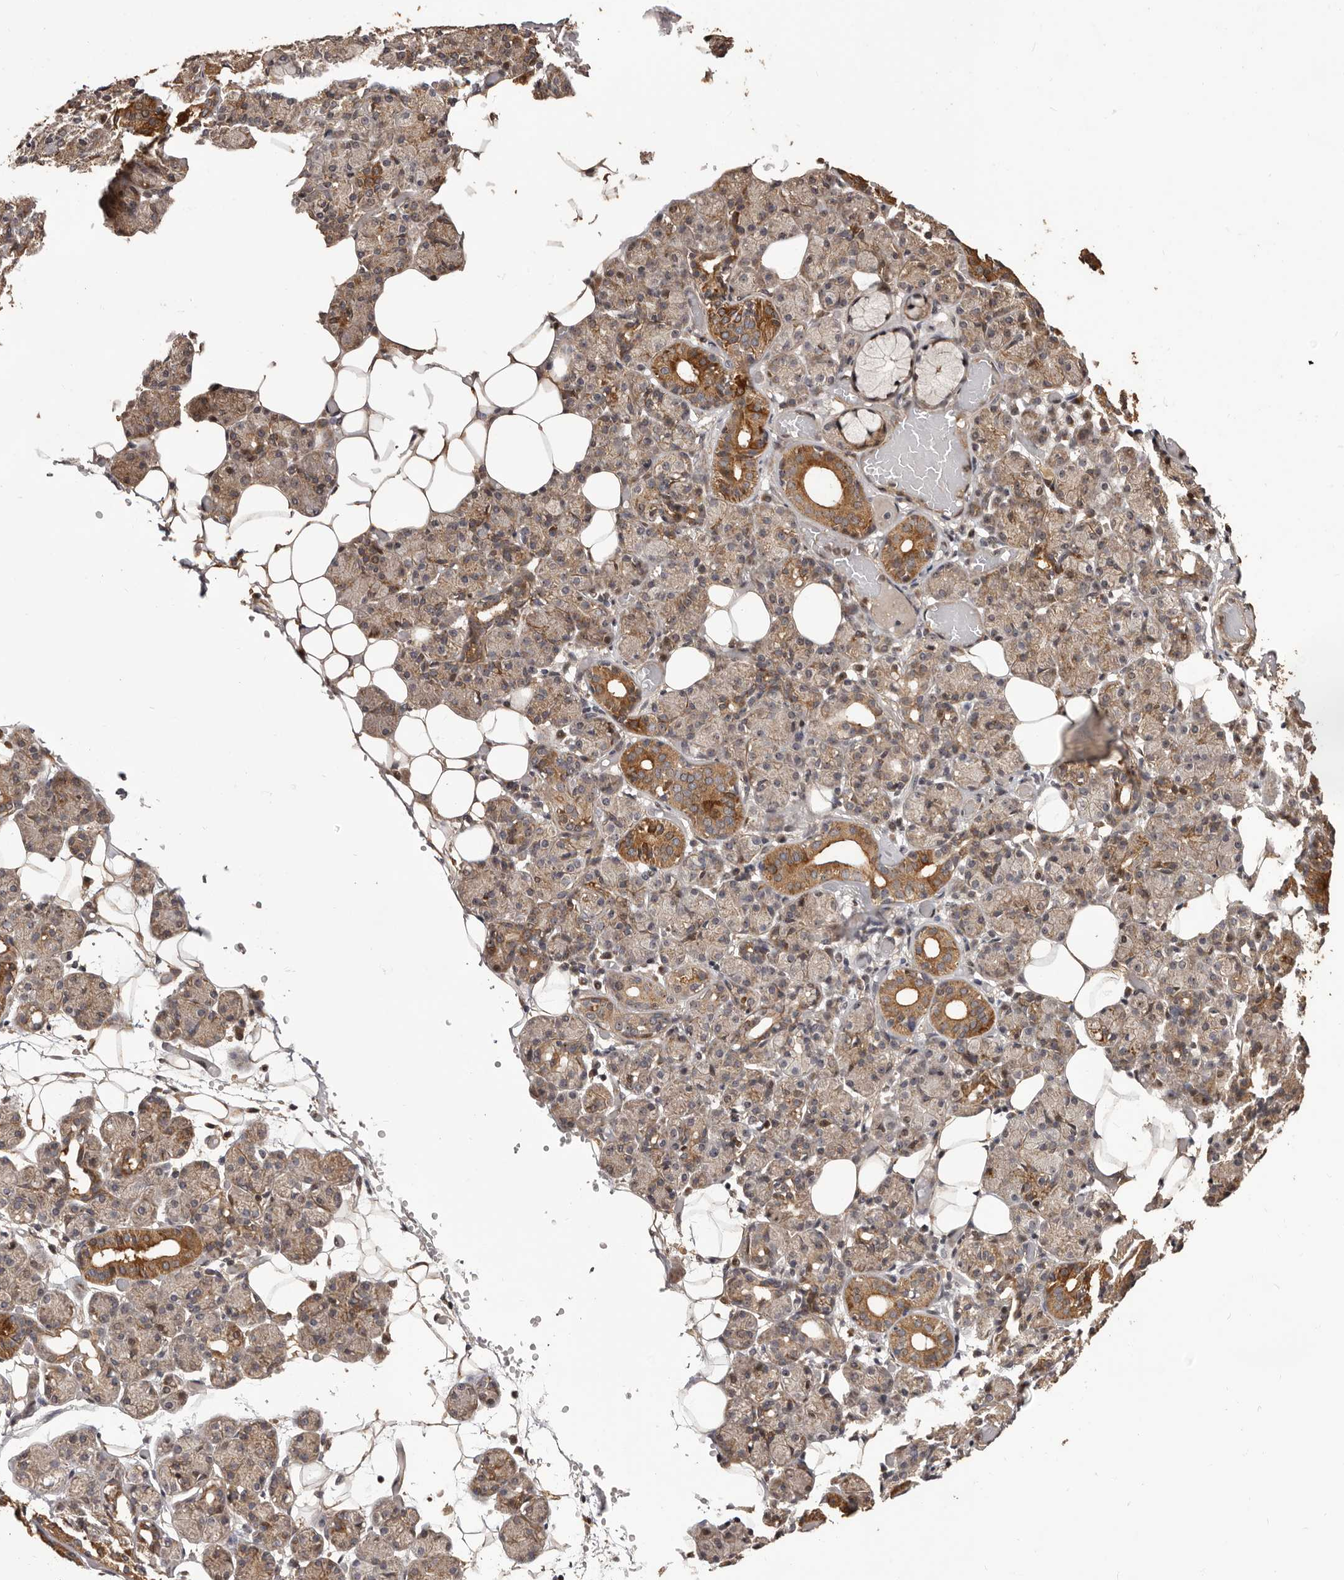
{"staining": {"intensity": "moderate", "quantity": "<25%", "location": "cytoplasmic/membranous"}, "tissue": "salivary gland", "cell_type": "Glandular cells", "image_type": "normal", "snomed": [{"axis": "morphology", "description": "Normal tissue, NOS"}, {"axis": "topography", "description": "Salivary gland"}], "caption": "Protein expression analysis of benign salivary gland reveals moderate cytoplasmic/membranous expression in approximately <25% of glandular cells.", "gene": "ZCCHC7", "patient": {"sex": "male", "age": 63}}